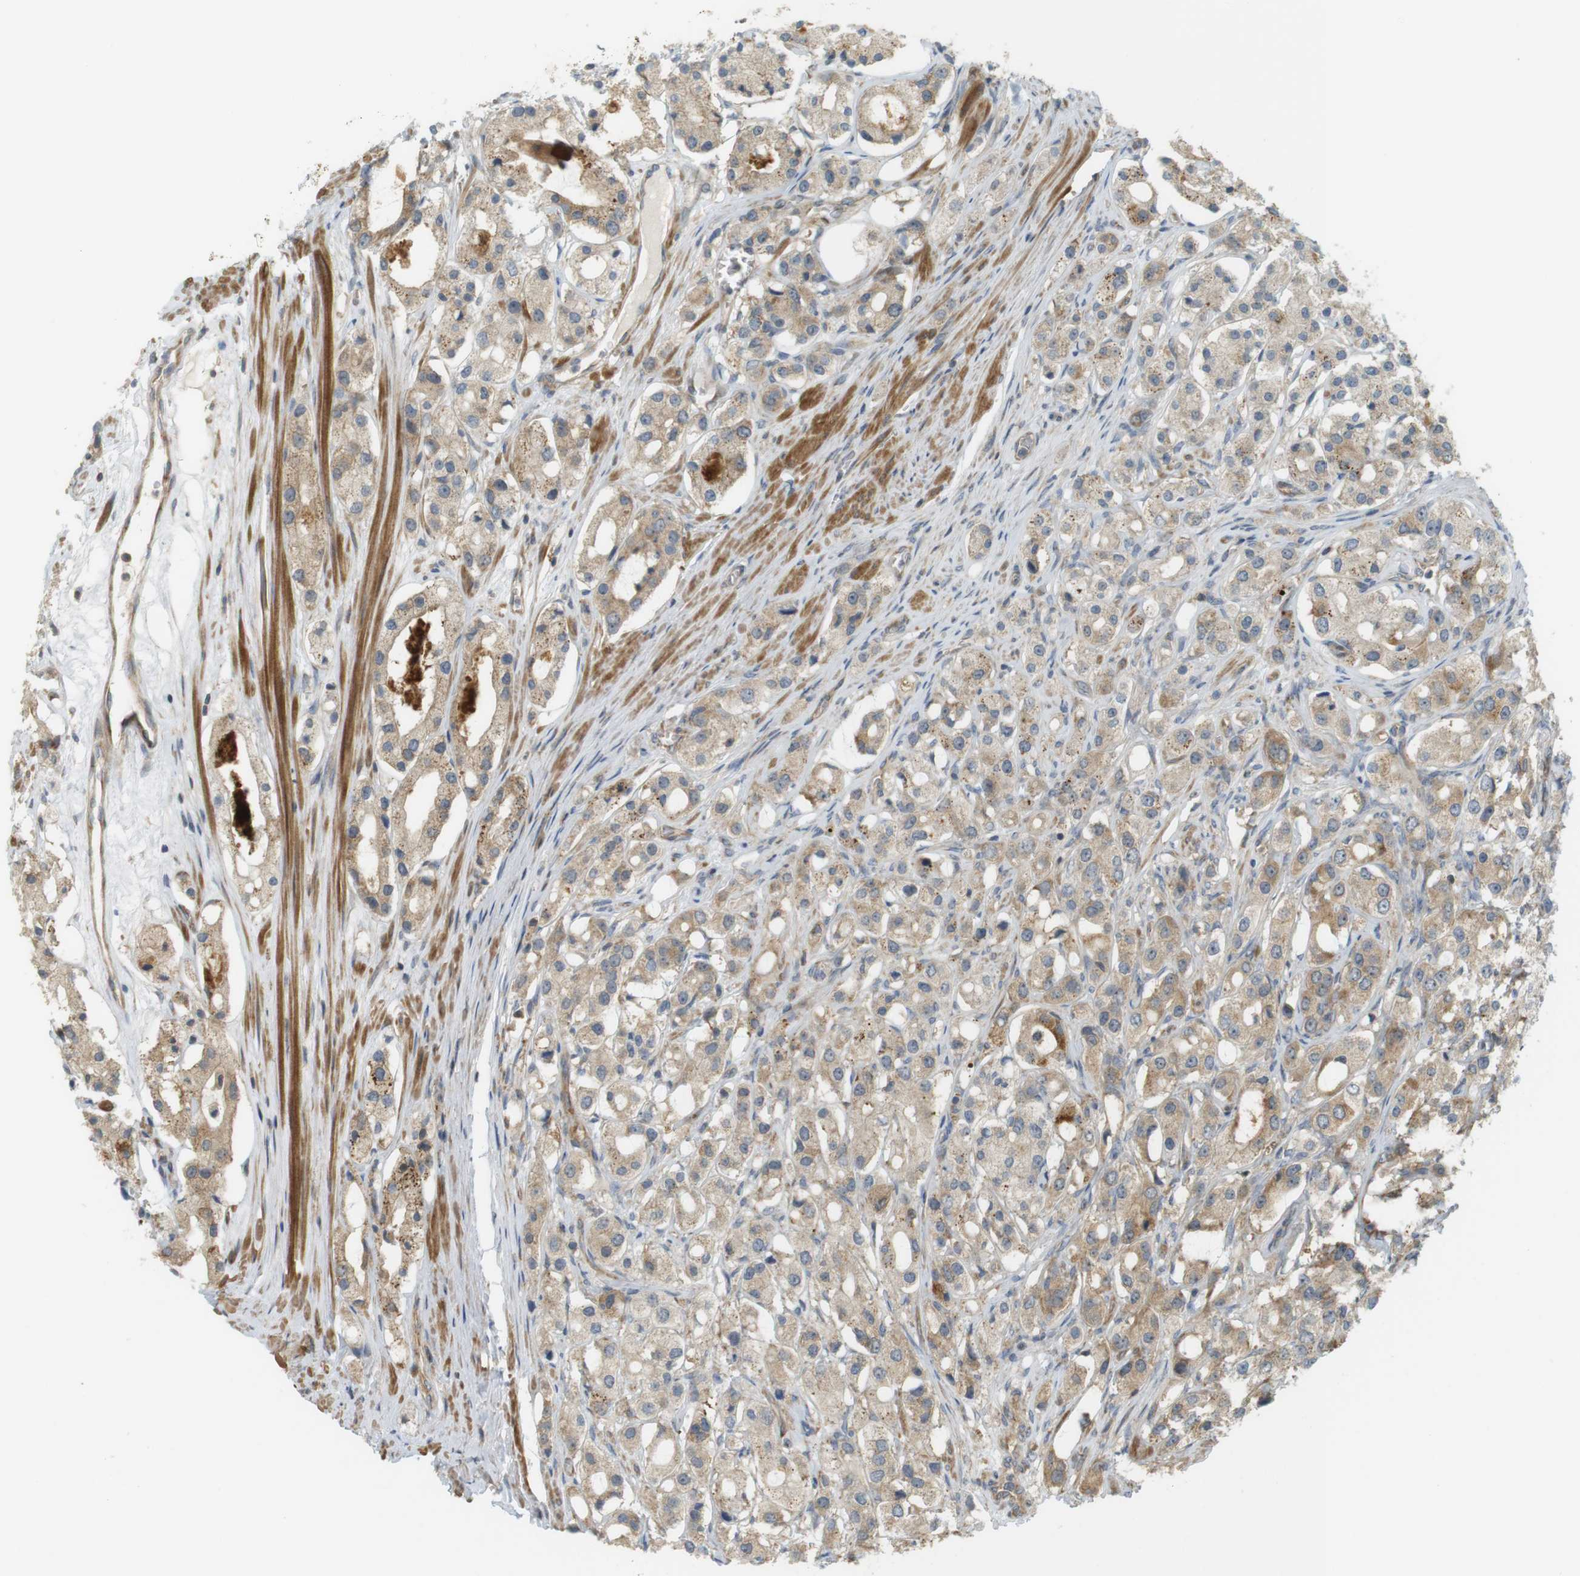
{"staining": {"intensity": "moderate", "quantity": ">75%", "location": "cytoplasmic/membranous,nuclear"}, "tissue": "prostate cancer", "cell_type": "Tumor cells", "image_type": "cancer", "snomed": [{"axis": "morphology", "description": "Adenocarcinoma, High grade"}, {"axis": "topography", "description": "Prostate"}], "caption": "Adenocarcinoma (high-grade) (prostate) stained with a protein marker exhibits moderate staining in tumor cells.", "gene": "PA2G4", "patient": {"sex": "male", "age": 65}}